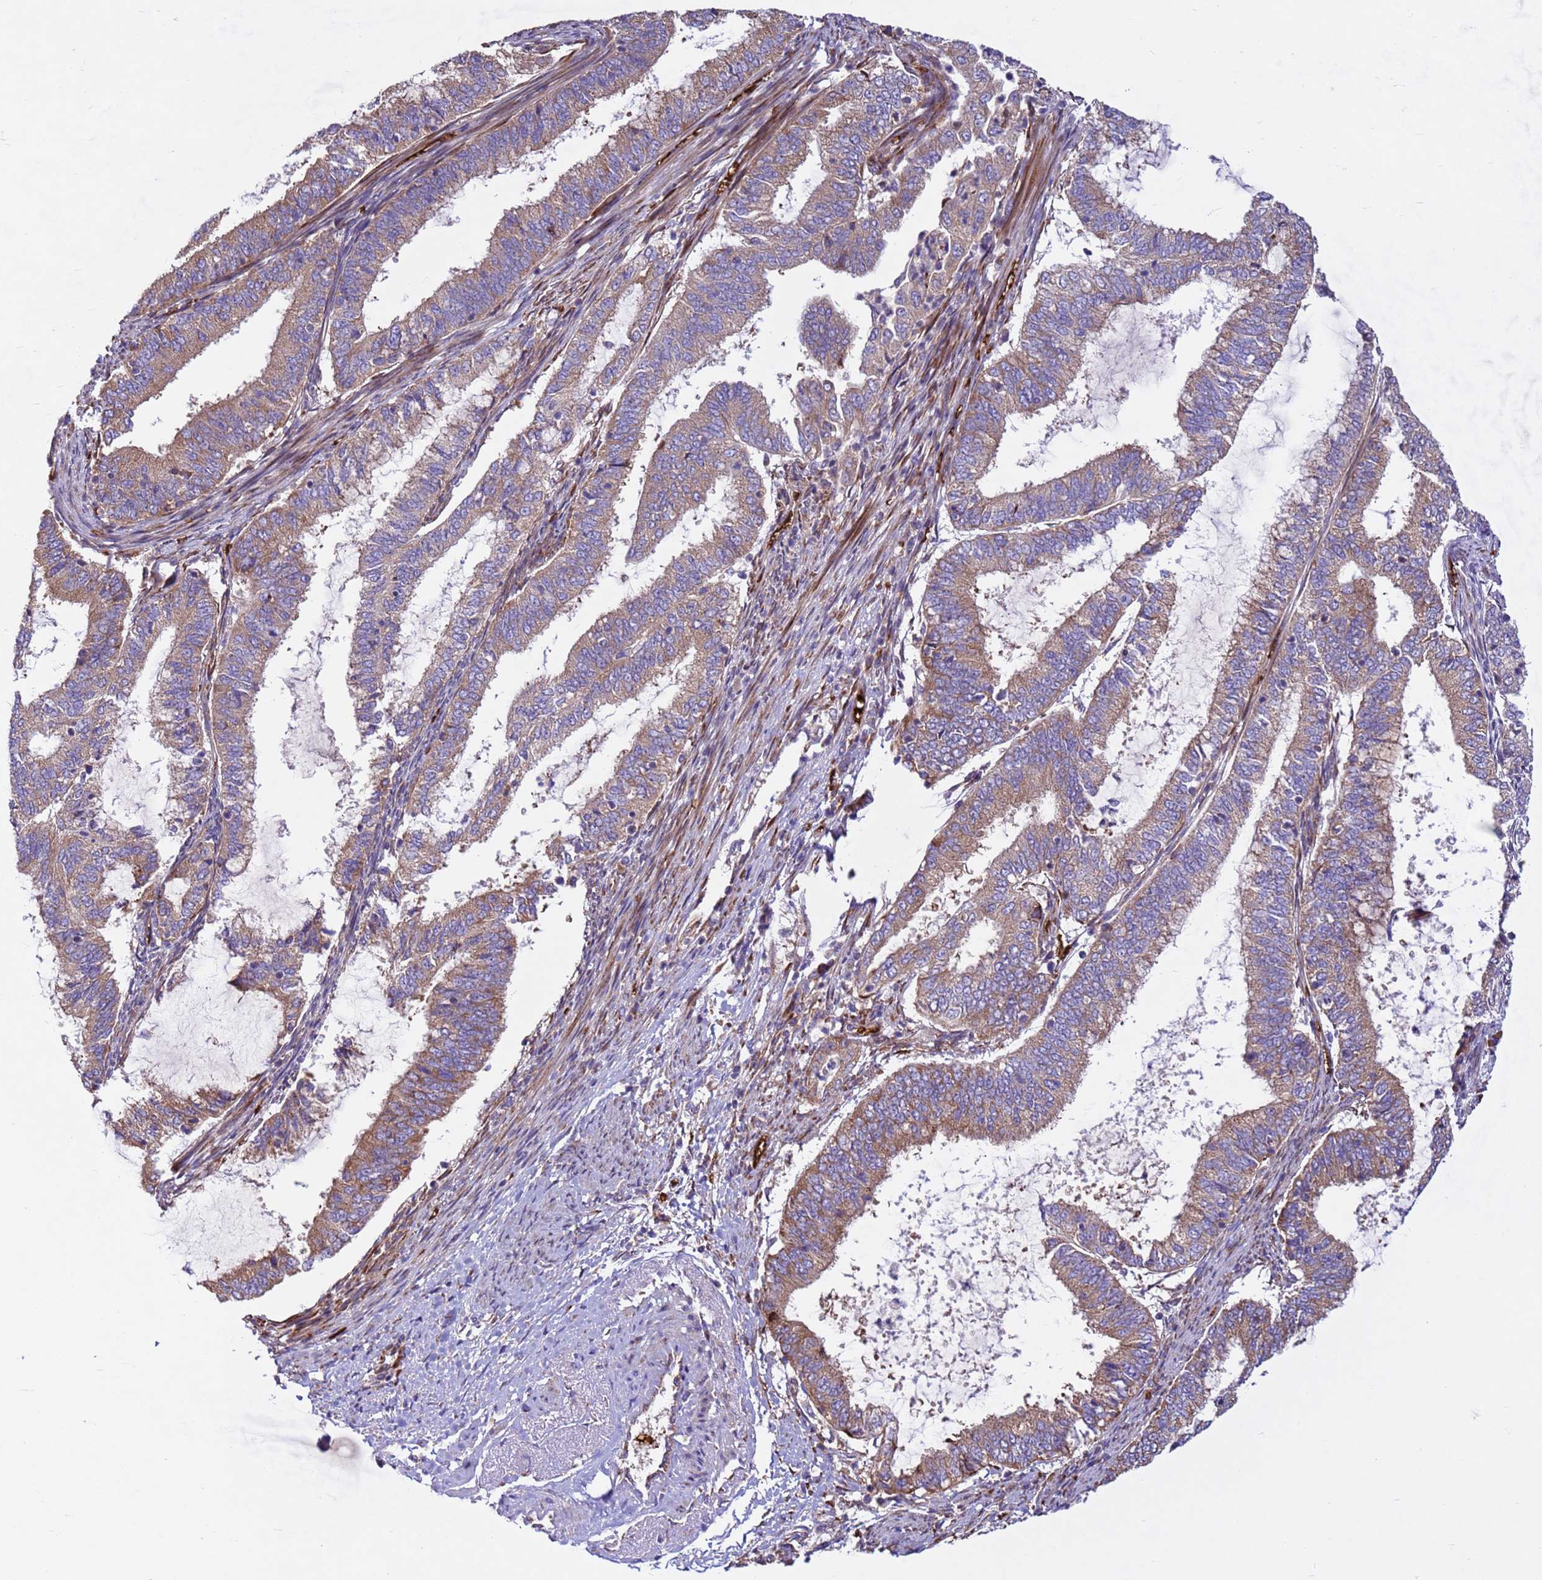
{"staining": {"intensity": "moderate", "quantity": "25%-75%", "location": "cytoplasmic/membranous"}, "tissue": "endometrial cancer", "cell_type": "Tumor cells", "image_type": "cancer", "snomed": [{"axis": "morphology", "description": "Adenocarcinoma, NOS"}, {"axis": "topography", "description": "Endometrium"}], "caption": "A histopathology image of endometrial cancer (adenocarcinoma) stained for a protein displays moderate cytoplasmic/membranous brown staining in tumor cells. (DAB IHC with brightfield microscopy, high magnification).", "gene": "ZNF669", "patient": {"sex": "female", "age": 51}}